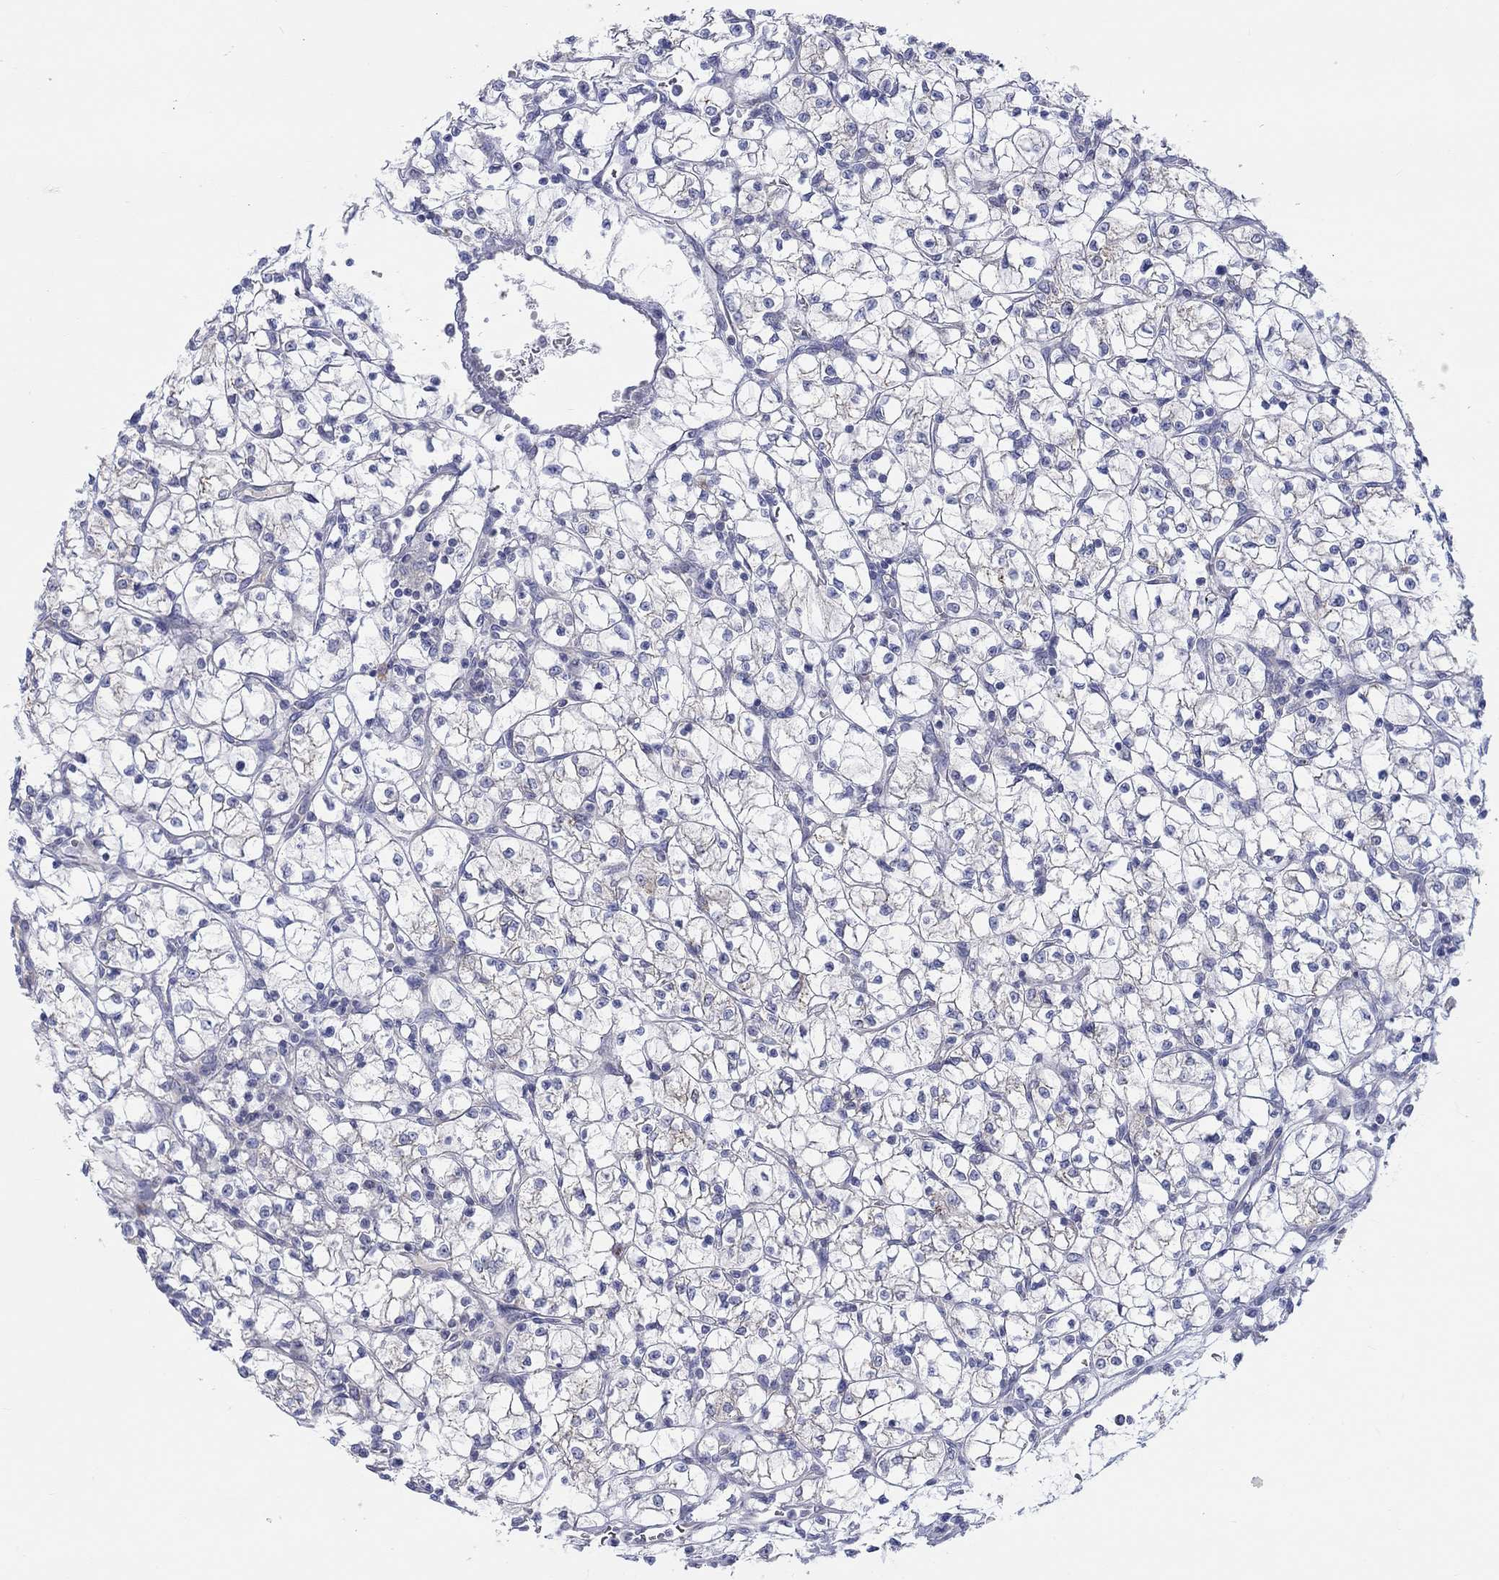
{"staining": {"intensity": "negative", "quantity": "none", "location": "none"}, "tissue": "renal cancer", "cell_type": "Tumor cells", "image_type": "cancer", "snomed": [{"axis": "morphology", "description": "Adenocarcinoma, NOS"}, {"axis": "topography", "description": "Kidney"}], "caption": "Renal adenocarcinoma was stained to show a protein in brown. There is no significant positivity in tumor cells.", "gene": "BCO2", "patient": {"sex": "female", "age": 64}}